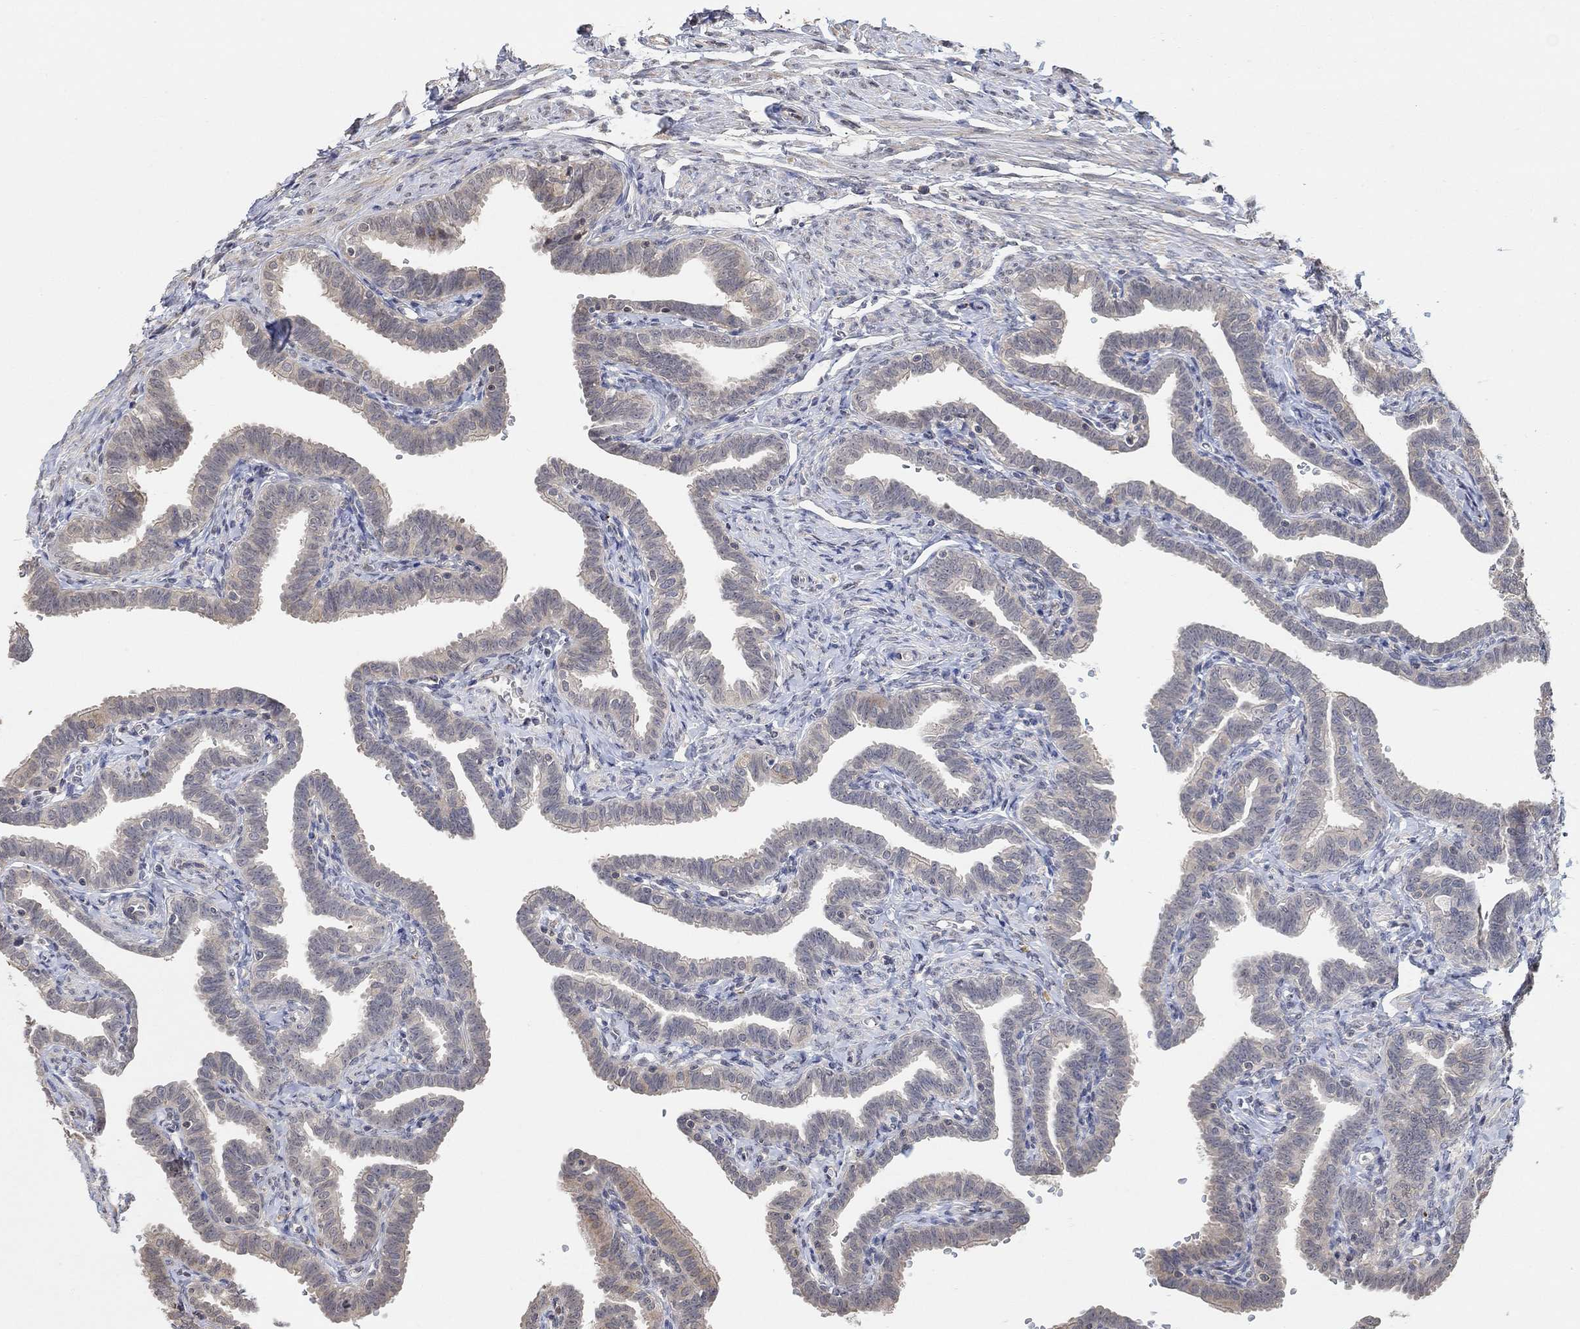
{"staining": {"intensity": "weak", "quantity": "<25%", "location": "cytoplasmic/membranous"}, "tissue": "fallopian tube", "cell_type": "Glandular cells", "image_type": "normal", "snomed": [{"axis": "morphology", "description": "Normal tissue, NOS"}, {"axis": "topography", "description": "Fallopian tube"}, {"axis": "topography", "description": "Ovary"}], "caption": "This is an immunohistochemistry image of unremarkable human fallopian tube. There is no staining in glandular cells.", "gene": "UNC5B", "patient": {"sex": "female", "age": 57}}